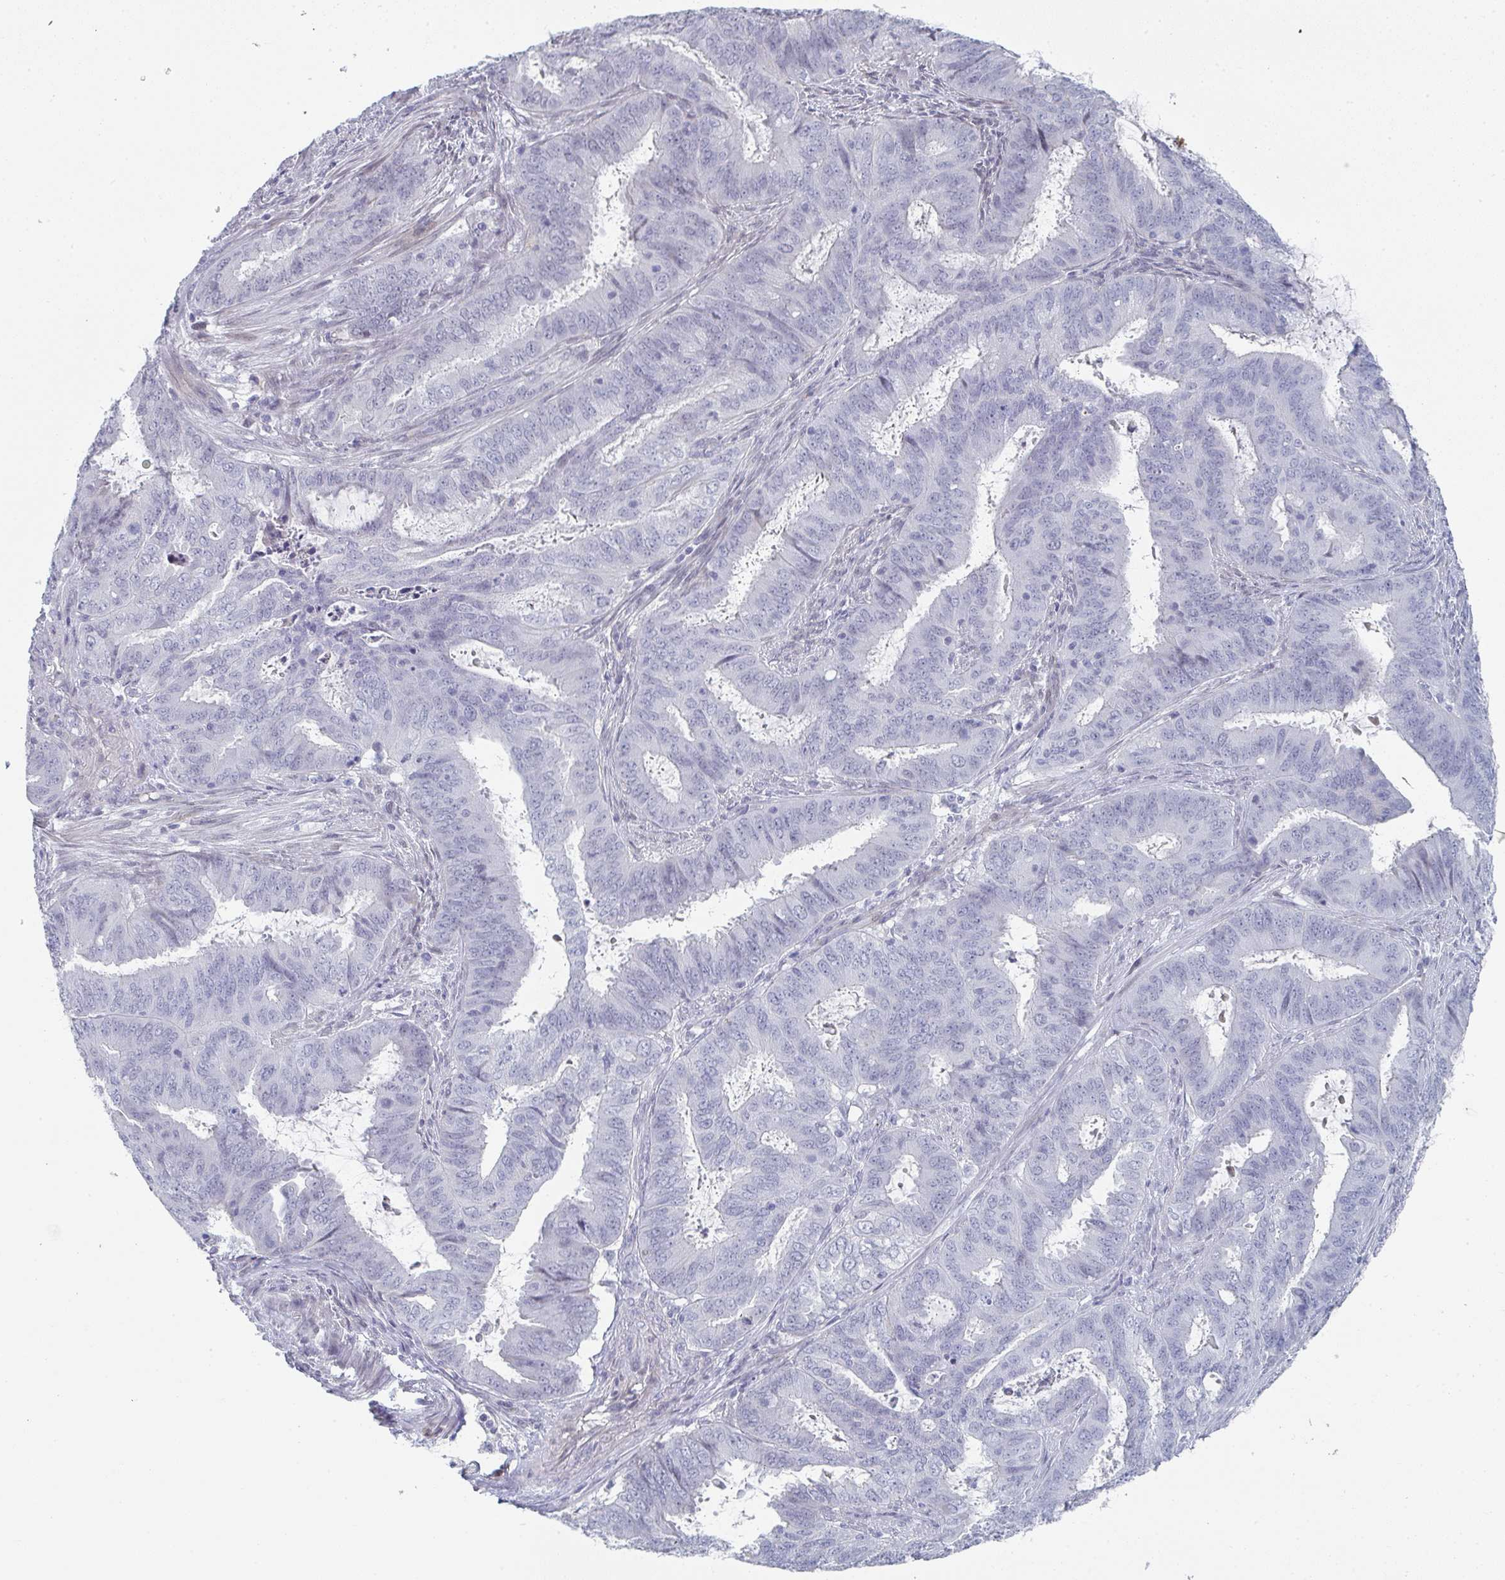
{"staining": {"intensity": "negative", "quantity": "none", "location": "none"}, "tissue": "endometrial cancer", "cell_type": "Tumor cells", "image_type": "cancer", "snomed": [{"axis": "morphology", "description": "Adenocarcinoma, NOS"}, {"axis": "topography", "description": "Endometrium"}], "caption": "This is an immunohistochemistry photomicrograph of endometrial cancer. There is no staining in tumor cells.", "gene": "A1CF", "patient": {"sex": "female", "age": 51}}